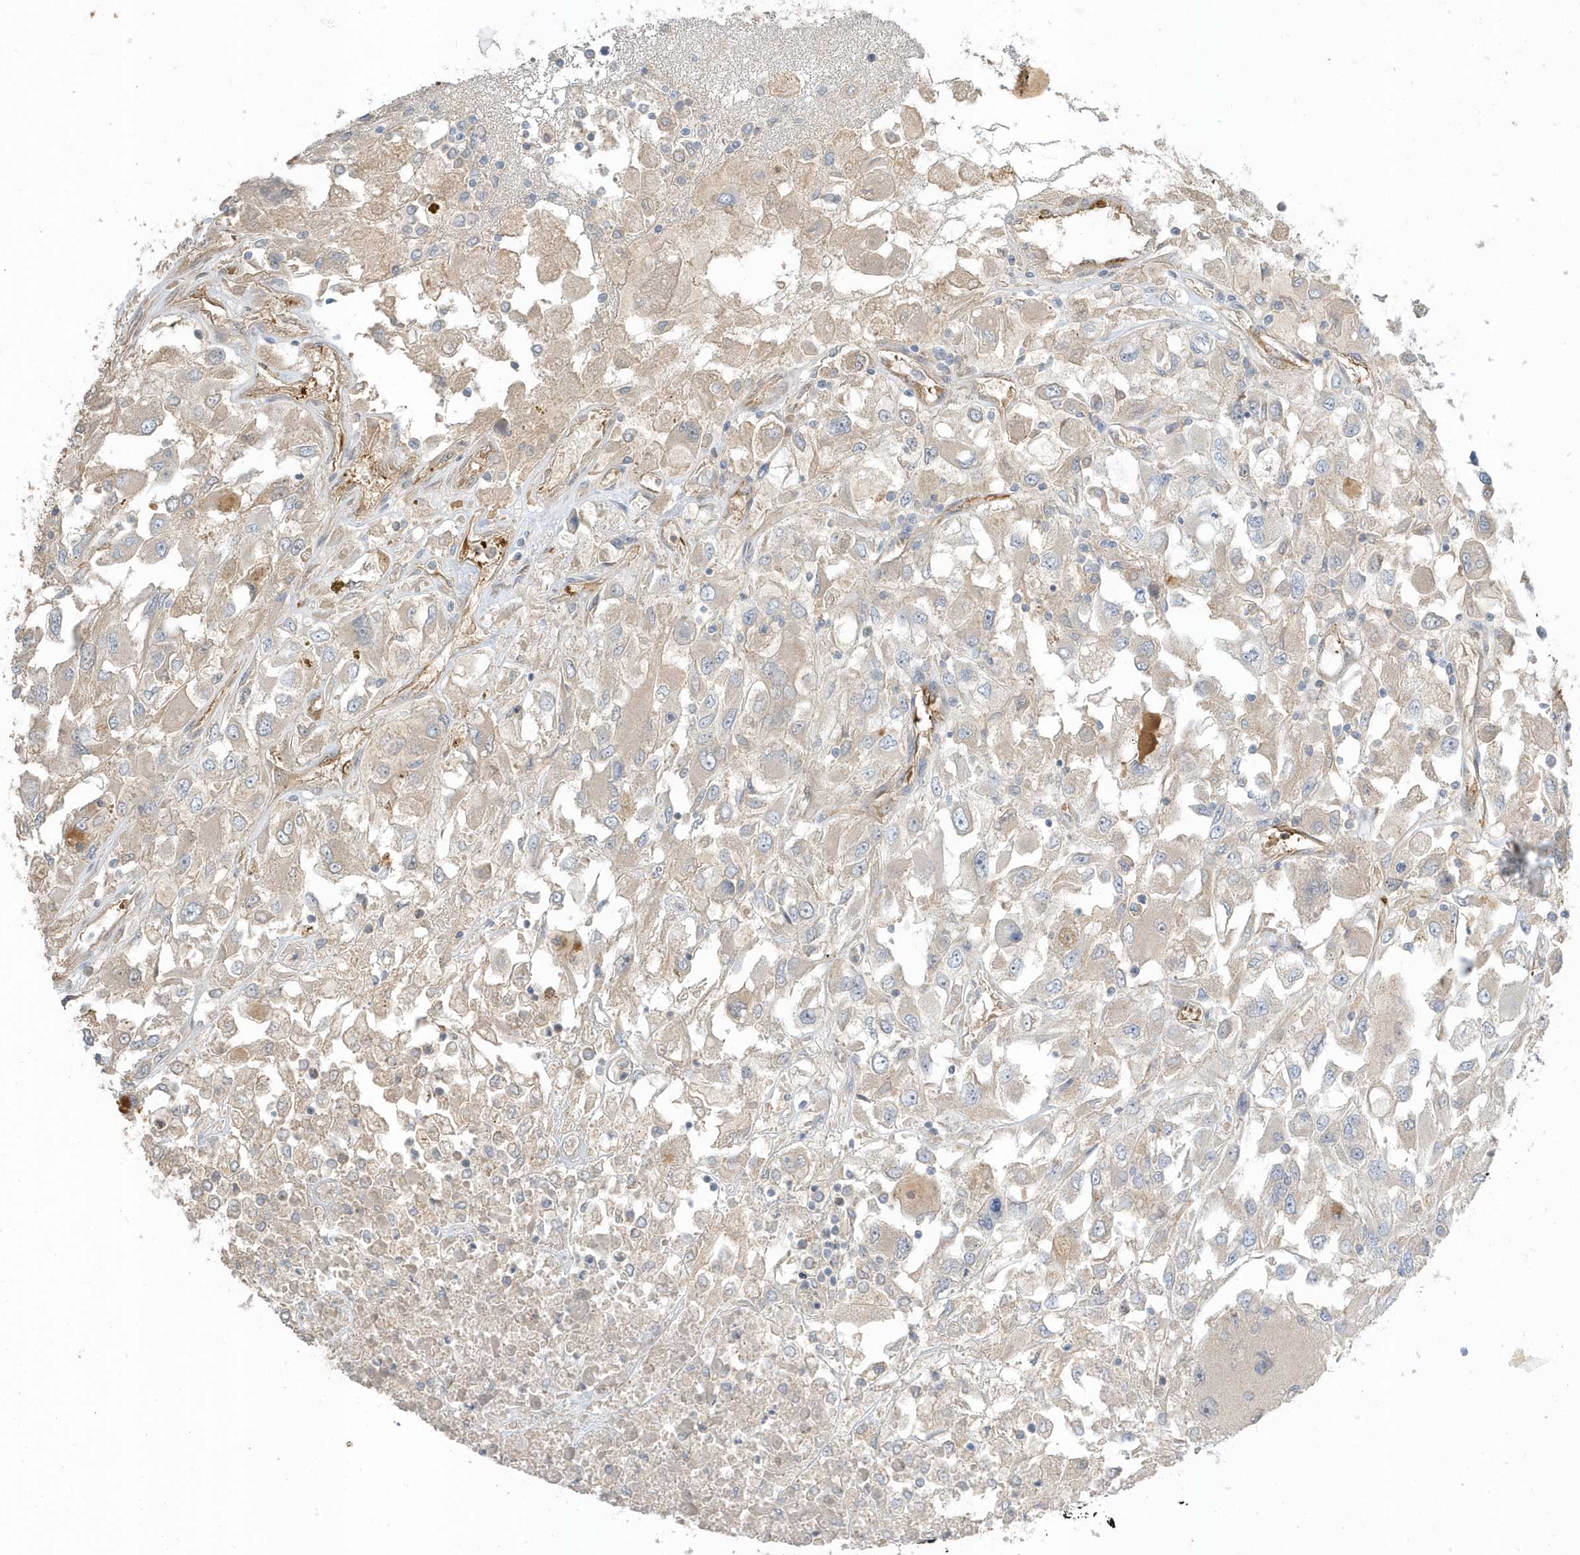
{"staining": {"intensity": "weak", "quantity": "<25%", "location": "cytoplasmic/membranous"}, "tissue": "renal cancer", "cell_type": "Tumor cells", "image_type": "cancer", "snomed": [{"axis": "morphology", "description": "Adenocarcinoma, NOS"}, {"axis": "topography", "description": "Kidney"}], "caption": "An immunohistochemistry photomicrograph of adenocarcinoma (renal) is shown. There is no staining in tumor cells of adenocarcinoma (renal).", "gene": "USP53", "patient": {"sex": "female", "age": 52}}